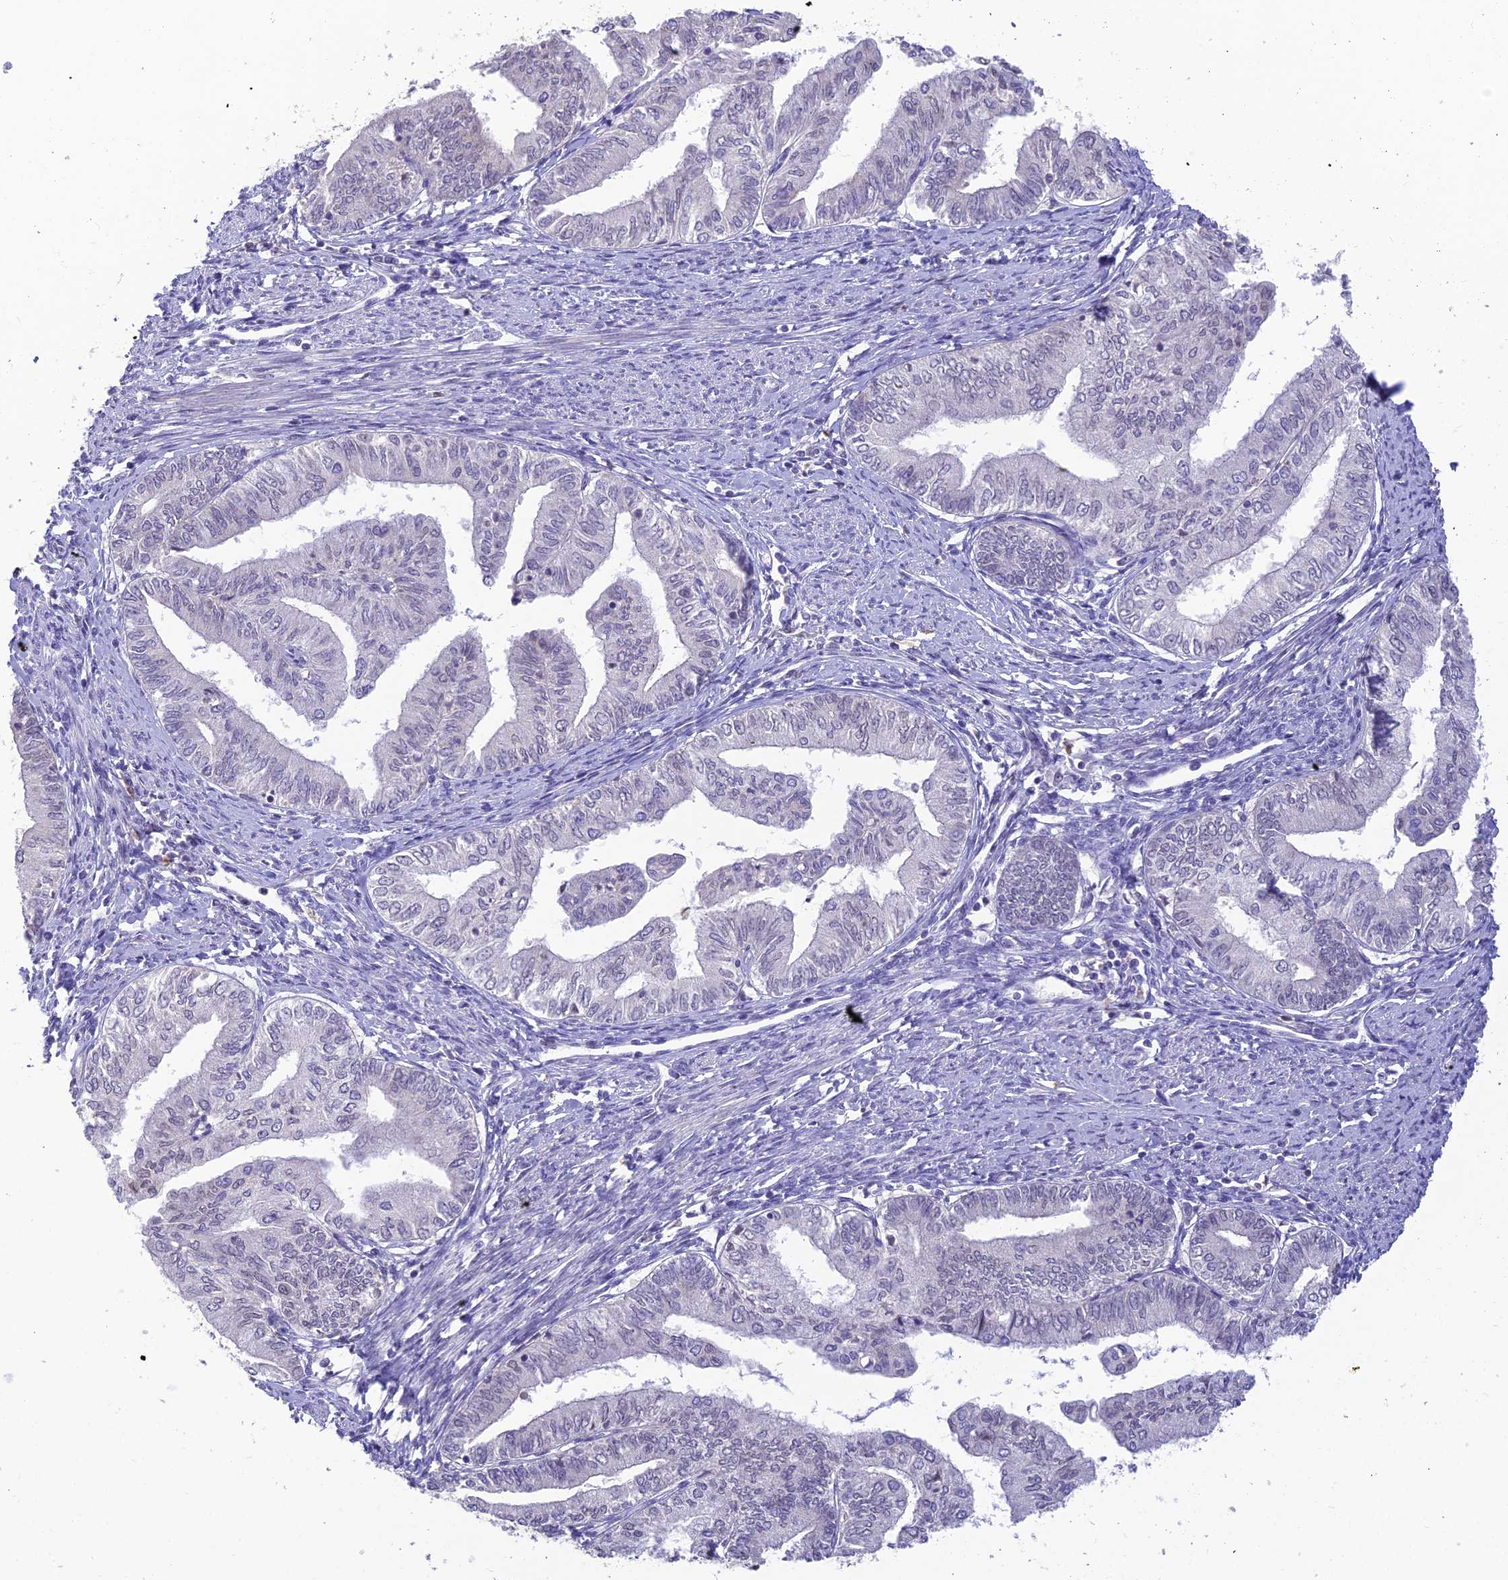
{"staining": {"intensity": "negative", "quantity": "none", "location": "none"}, "tissue": "endometrial cancer", "cell_type": "Tumor cells", "image_type": "cancer", "snomed": [{"axis": "morphology", "description": "Adenocarcinoma, NOS"}, {"axis": "topography", "description": "Endometrium"}], "caption": "Endometrial adenocarcinoma stained for a protein using immunohistochemistry (IHC) reveals no expression tumor cells.", "gene": "BMT2", "patient": {"sex": "female", "age": 66}}